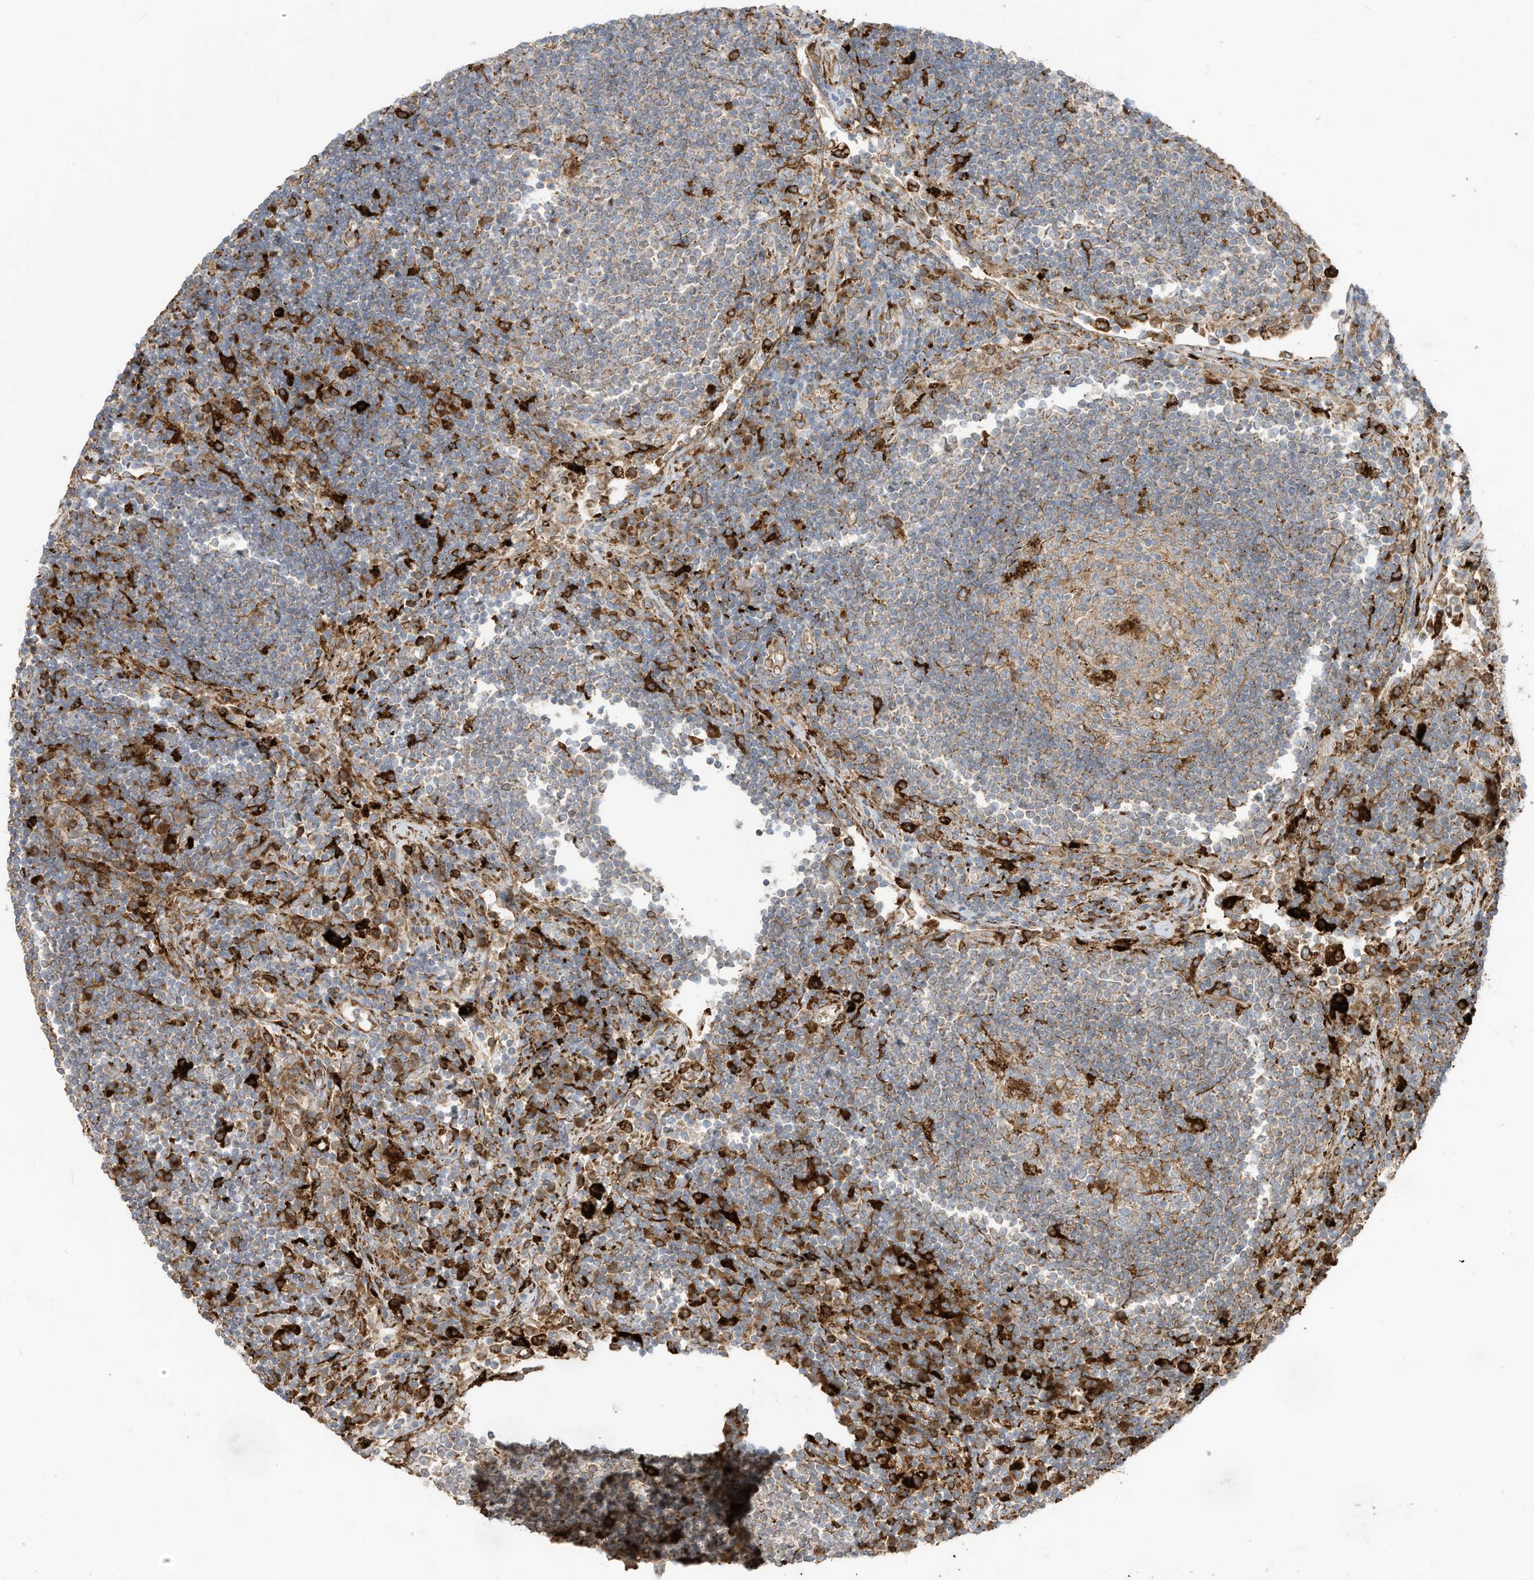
{"staining": {"intensity": "negative", "quantity": "none", "location": "none"}, "tissue": "lymph node", "cell_type": "Germinal center cells", "image_type": "normal", "snomed": [{"axis": "morphology", "description": "Normal tissue, NOS"}, {"axis": "topography", "description": "Lymph node"}], "caption": "Germinal center cells are negative for brown protein staining in unremarkable lymph node. Nuclei are stained in blue.", "gene": "TRNAU1AP", "patient": {"sex": "female", "age": 53}}